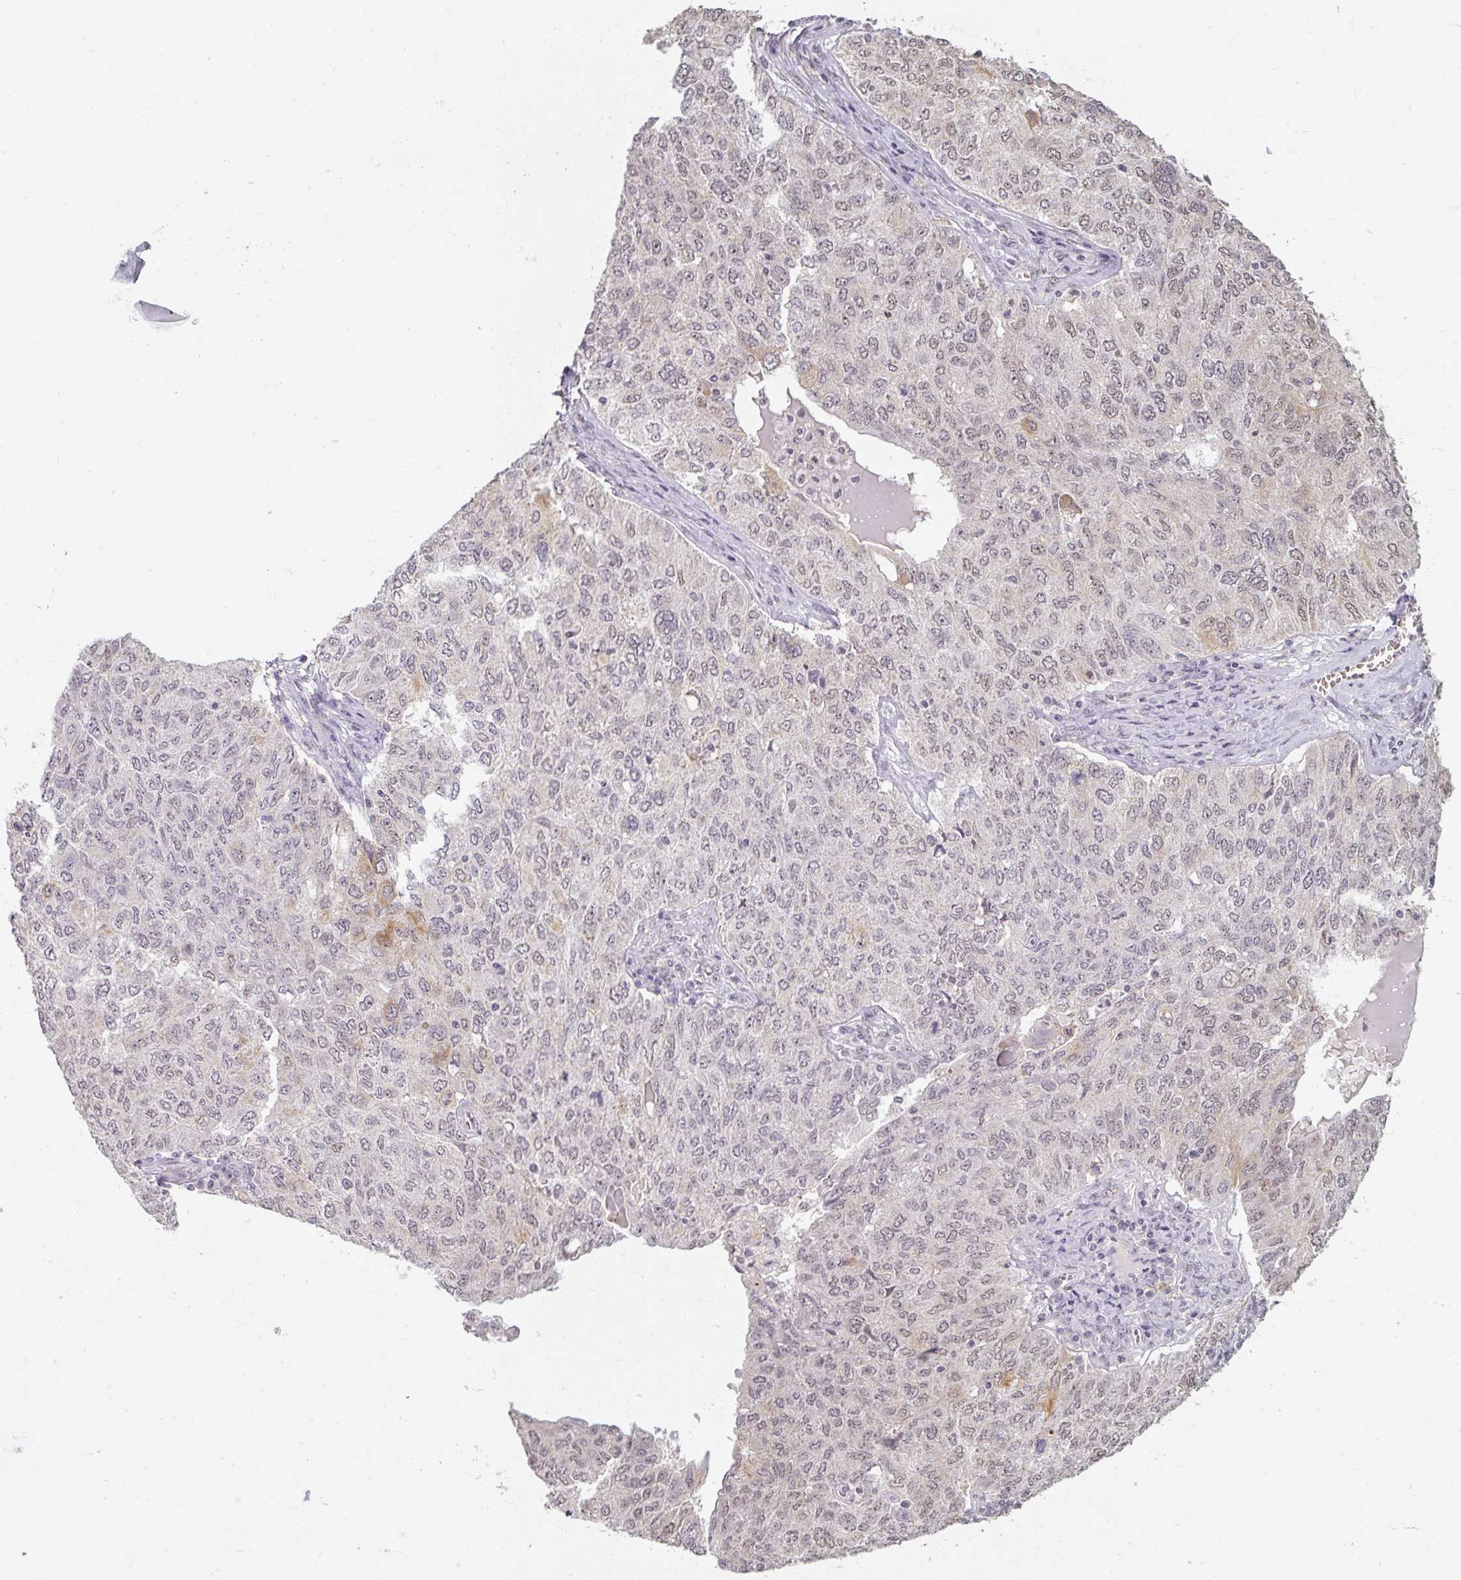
{"staining": {"intensity": "weak", "quantity": "<25%", "location": "nuclear"}, "tissue": "ovarian cancer", "cell_type": "Tumor cells", "image_type": "cancer", "snomed": [{"axis": "morphology", "description": "Carcinoma, endometroid"}, {"axis": "topography", "description": "Ovary"}], "caption": "Tumor cells are negative for brown protein staining in ovarian endometroid carcinoma.", "gene": "ZFTRAF1", "patient": {"sex": "female", "age": 62}}